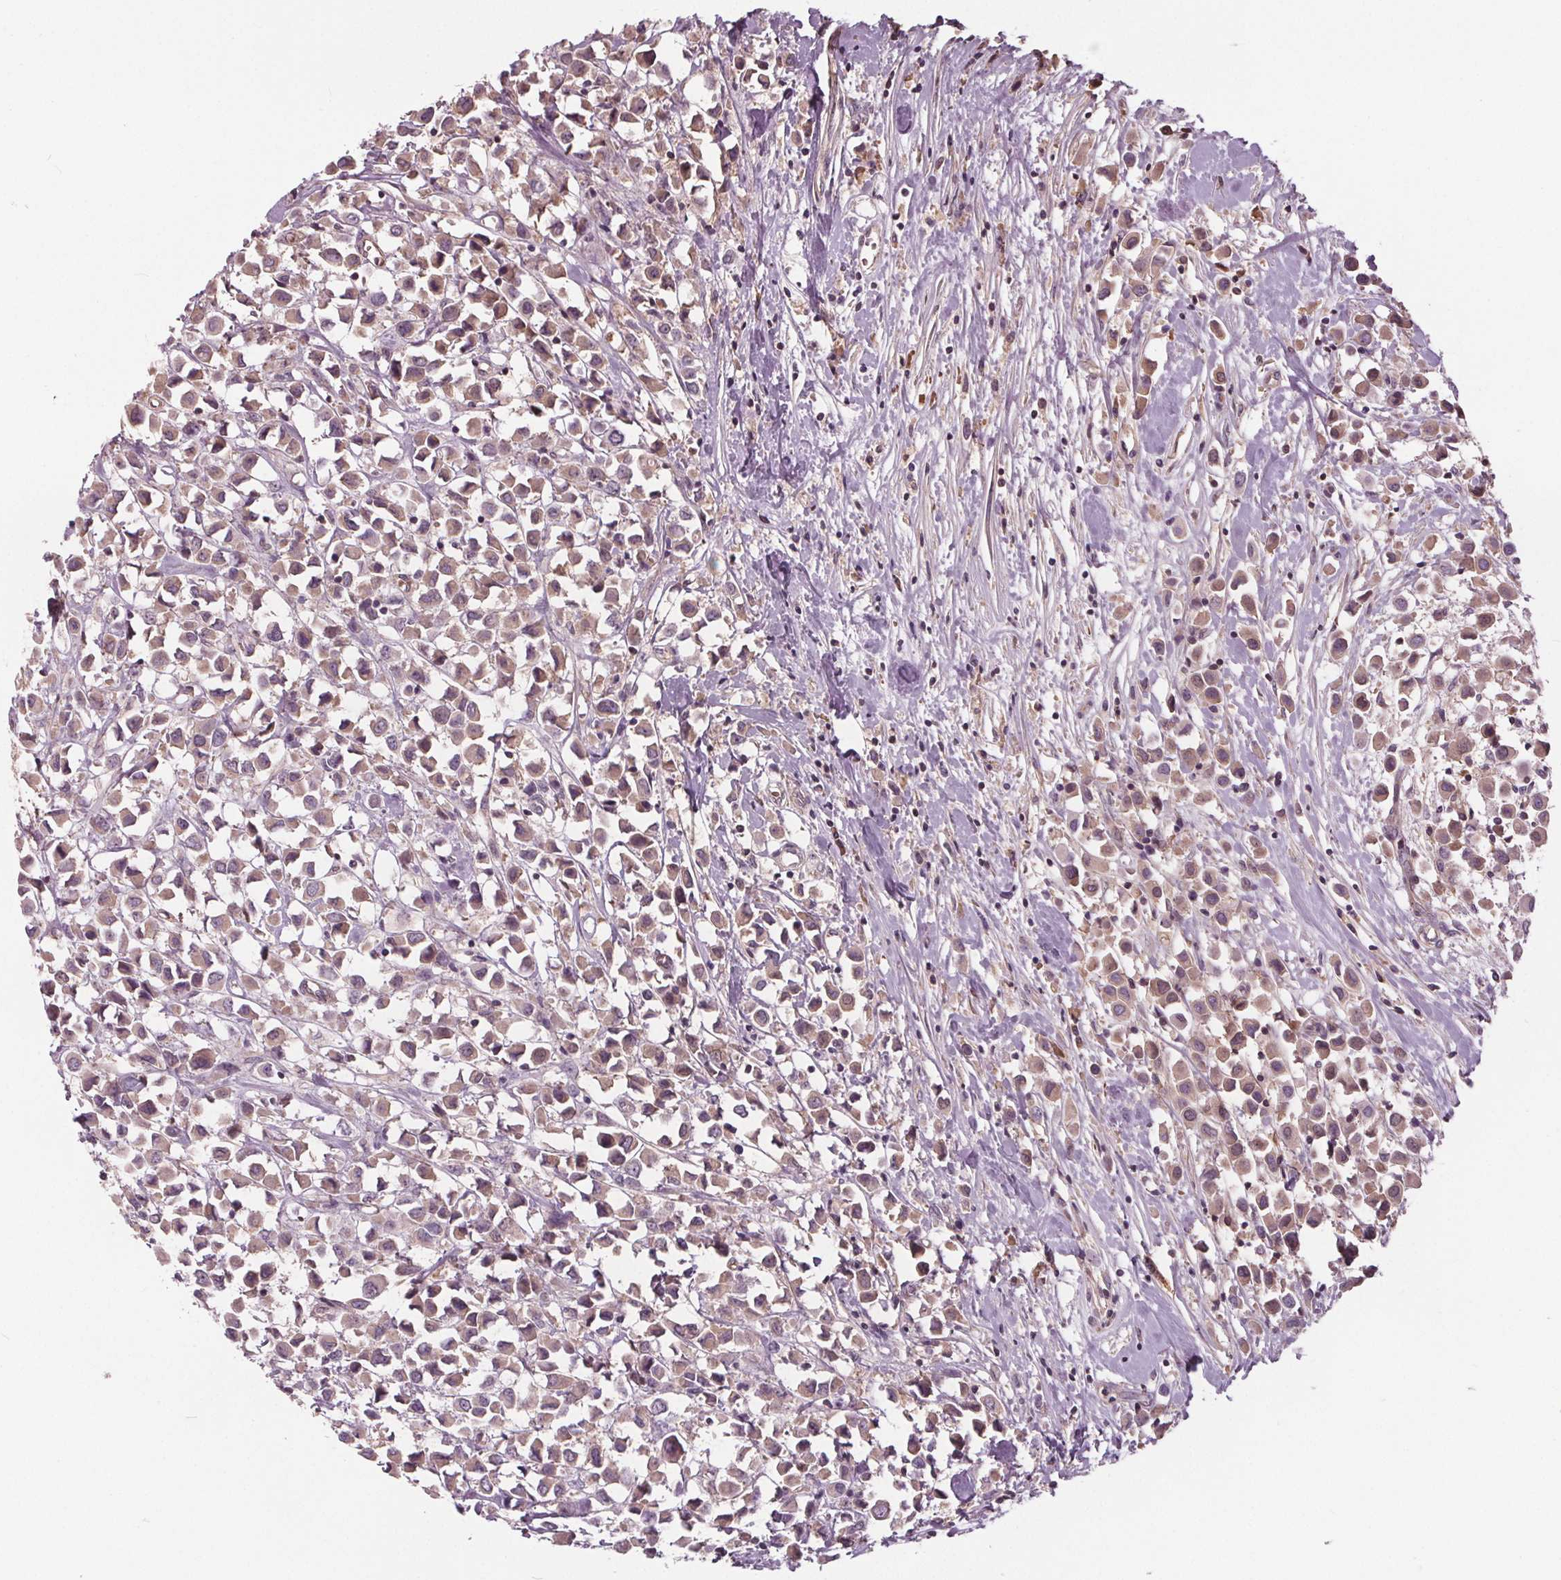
{"staining": {"intensity": "weak", "quantity": "25%-75%", "location": "cytoplasmic/membranous"}, "tissue": "breast cancer", "cell_type": "Tumor cells", "image_type": "cancer", "snomed": [{"axis": "morphology", "description": "Duct carcinoma"}, {"axis": "topography", "description": "Breast"}], "caption": "Tumor cells reveal weak cytoplasmic/membranous staining in approximately 25%-75% of cells in infiltrating ductal carcinoma (breast). The staining was performed using DAB to visualize the protein expression in brown, while the nuclei were stained in blue with hematoxylin (Magnification: 20x).", "gene": "PDGFD", "patient": {"sex": "female", "age": 61}}